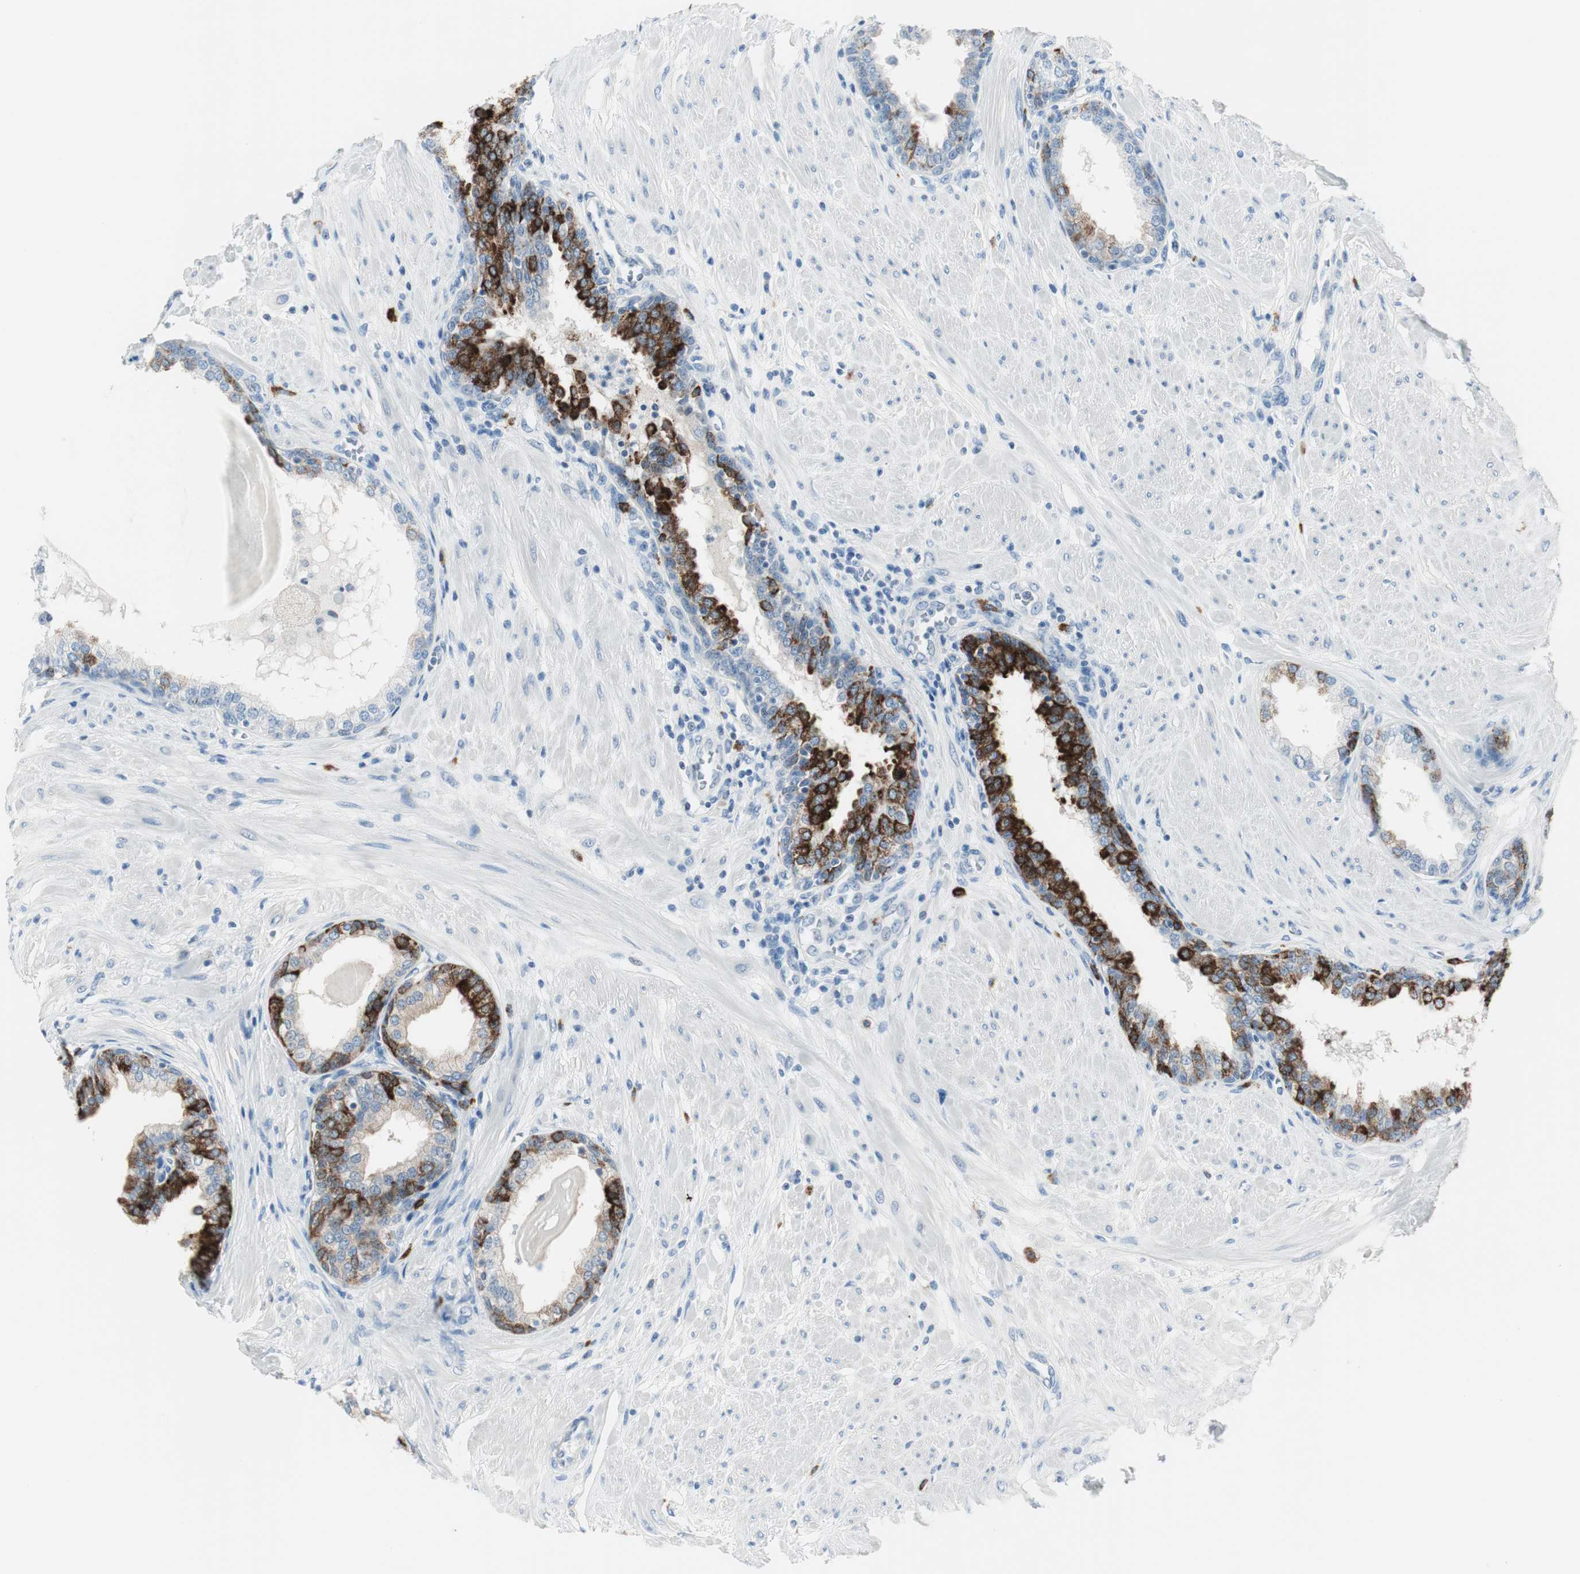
{"staining": {"intensity": "strong", "quantity": "<25%", "location": "cytoplasmic/membranous"}, "tissue": "prostate", "cell_type": "Glandular cells", "image_type": "normal", "snomed": [{"axis": "morphology", "description": "Normal tissue, NOS"}, {"axis": "topography", "description": "Prostate"}], "caption": "IHC micrograph of normal prostate: human prostate stained using immunohistochemistry (IHC) exhibits medium levels of strong protein expression localized specifically in the cytoplasmic/membranous of glandular cells, appearing as a cytoplasmic/membranous brown color.", "gene": "DLG4", "patient": {"sex": "male", "age": 51}}